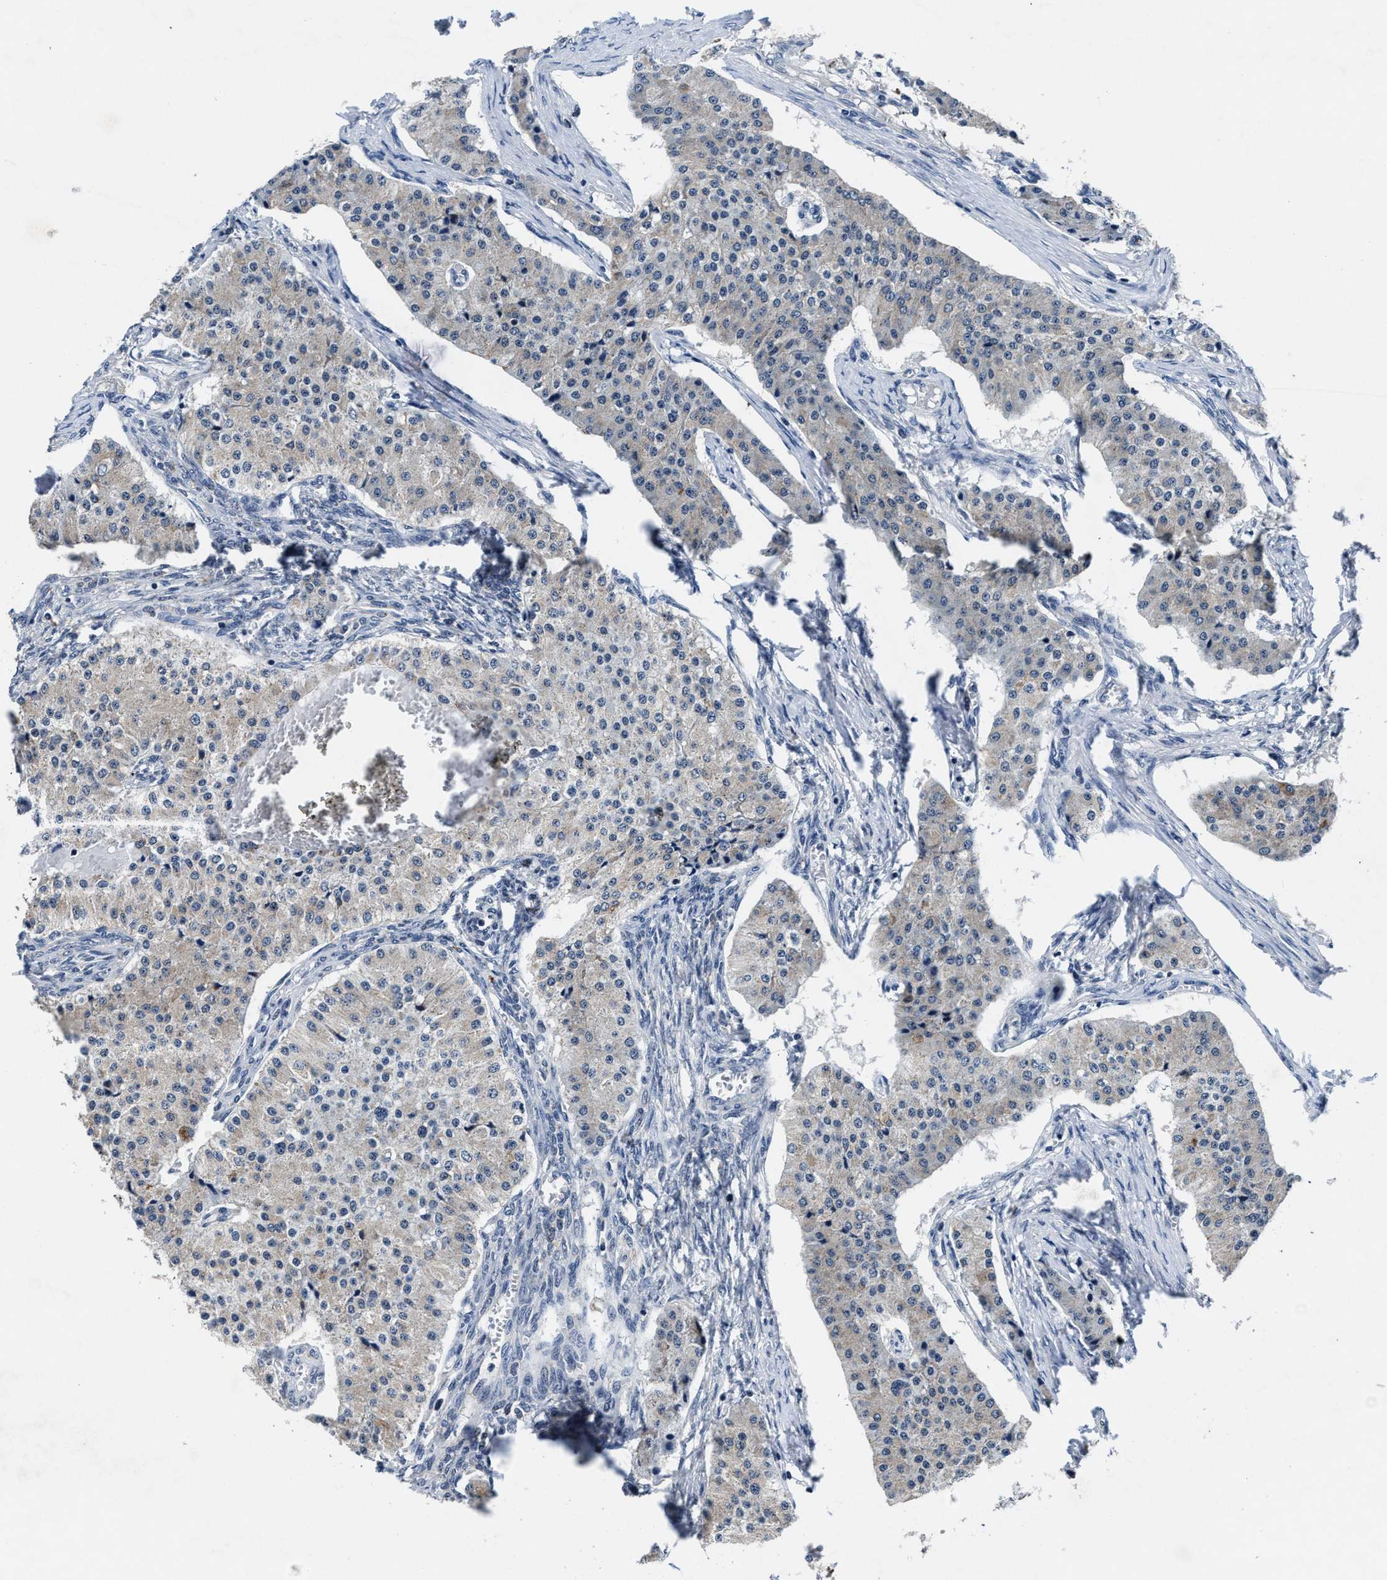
{"staining": {"intensity": "negative", "quantity": "none", "location": "none"}, "tissue": "carcinoid", "cell_type": "Tumor cells", "image_type": "cancer", "snomed": [{"axis": "morphology", "description": "Carcinoid, malignant, NOS"}, {"axis": "topography", "description": "Colon"}], "caption": "An immunohistochemistry micrograph of carcinoid is shown. There is no staining in tumor cells of carcinoid.", "gene": "TMEM53", "patient": {"sex": "female", "age": 52}}